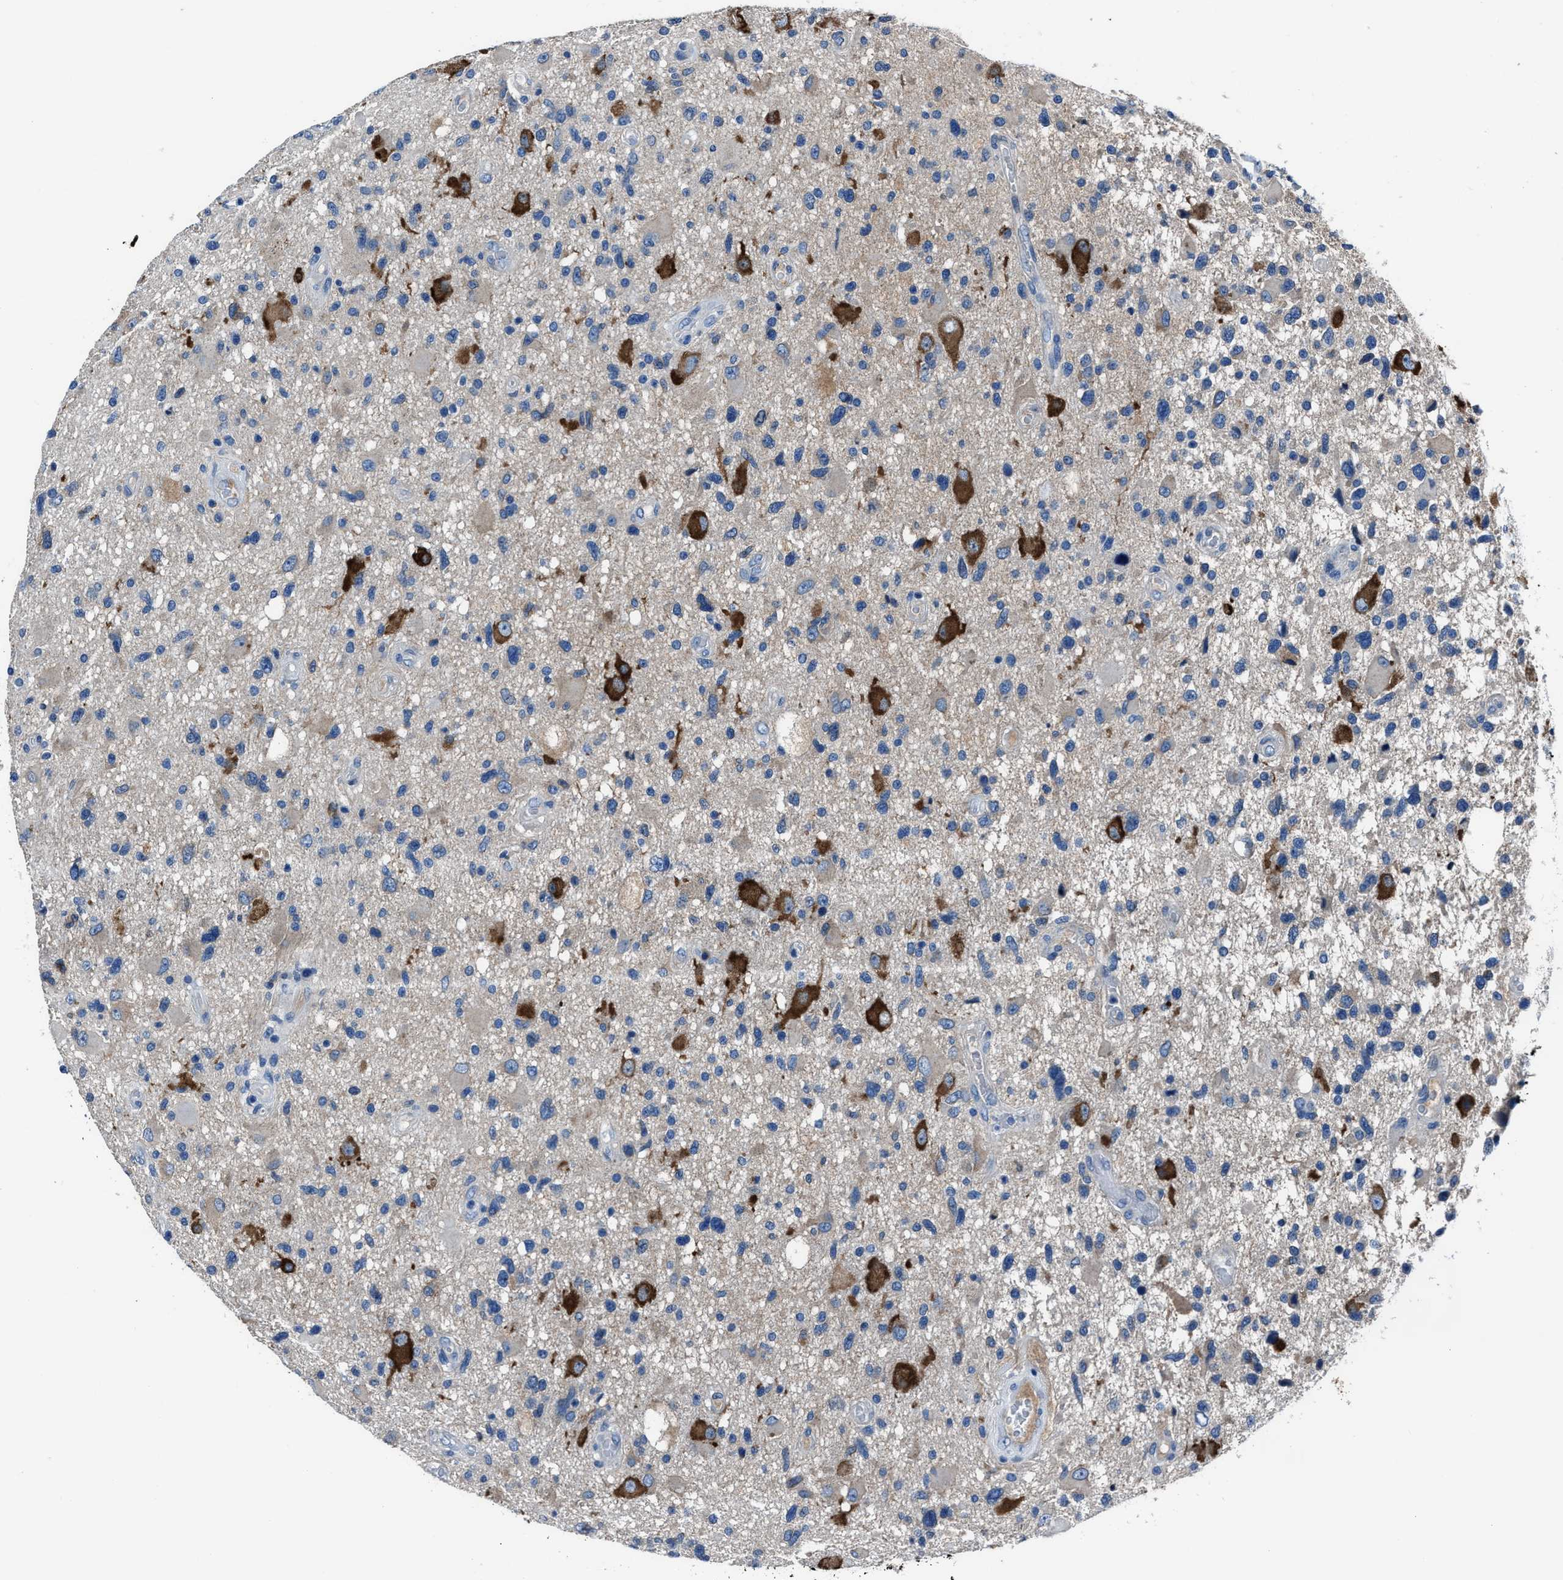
{"staining": {"intensity": "negative", "quantity": "none", "location": "none"}, "tissue": "glioma", "cell_type": "Tumor cells", "image_type": "cancer", "snomed": [{"axis": "morphology", "description": "Glioma, malignant, High grade"}, {"axis": "topography", "description": "Brain"}], "caption": "Photomicrograph shows no significant protein staining in tumor cells of glioma. (DAB immunohistochemistry (IHC) with hematoxylin counter stain).", "gene": "NACAD", "patient": {"sex": "male", "age": 33}}